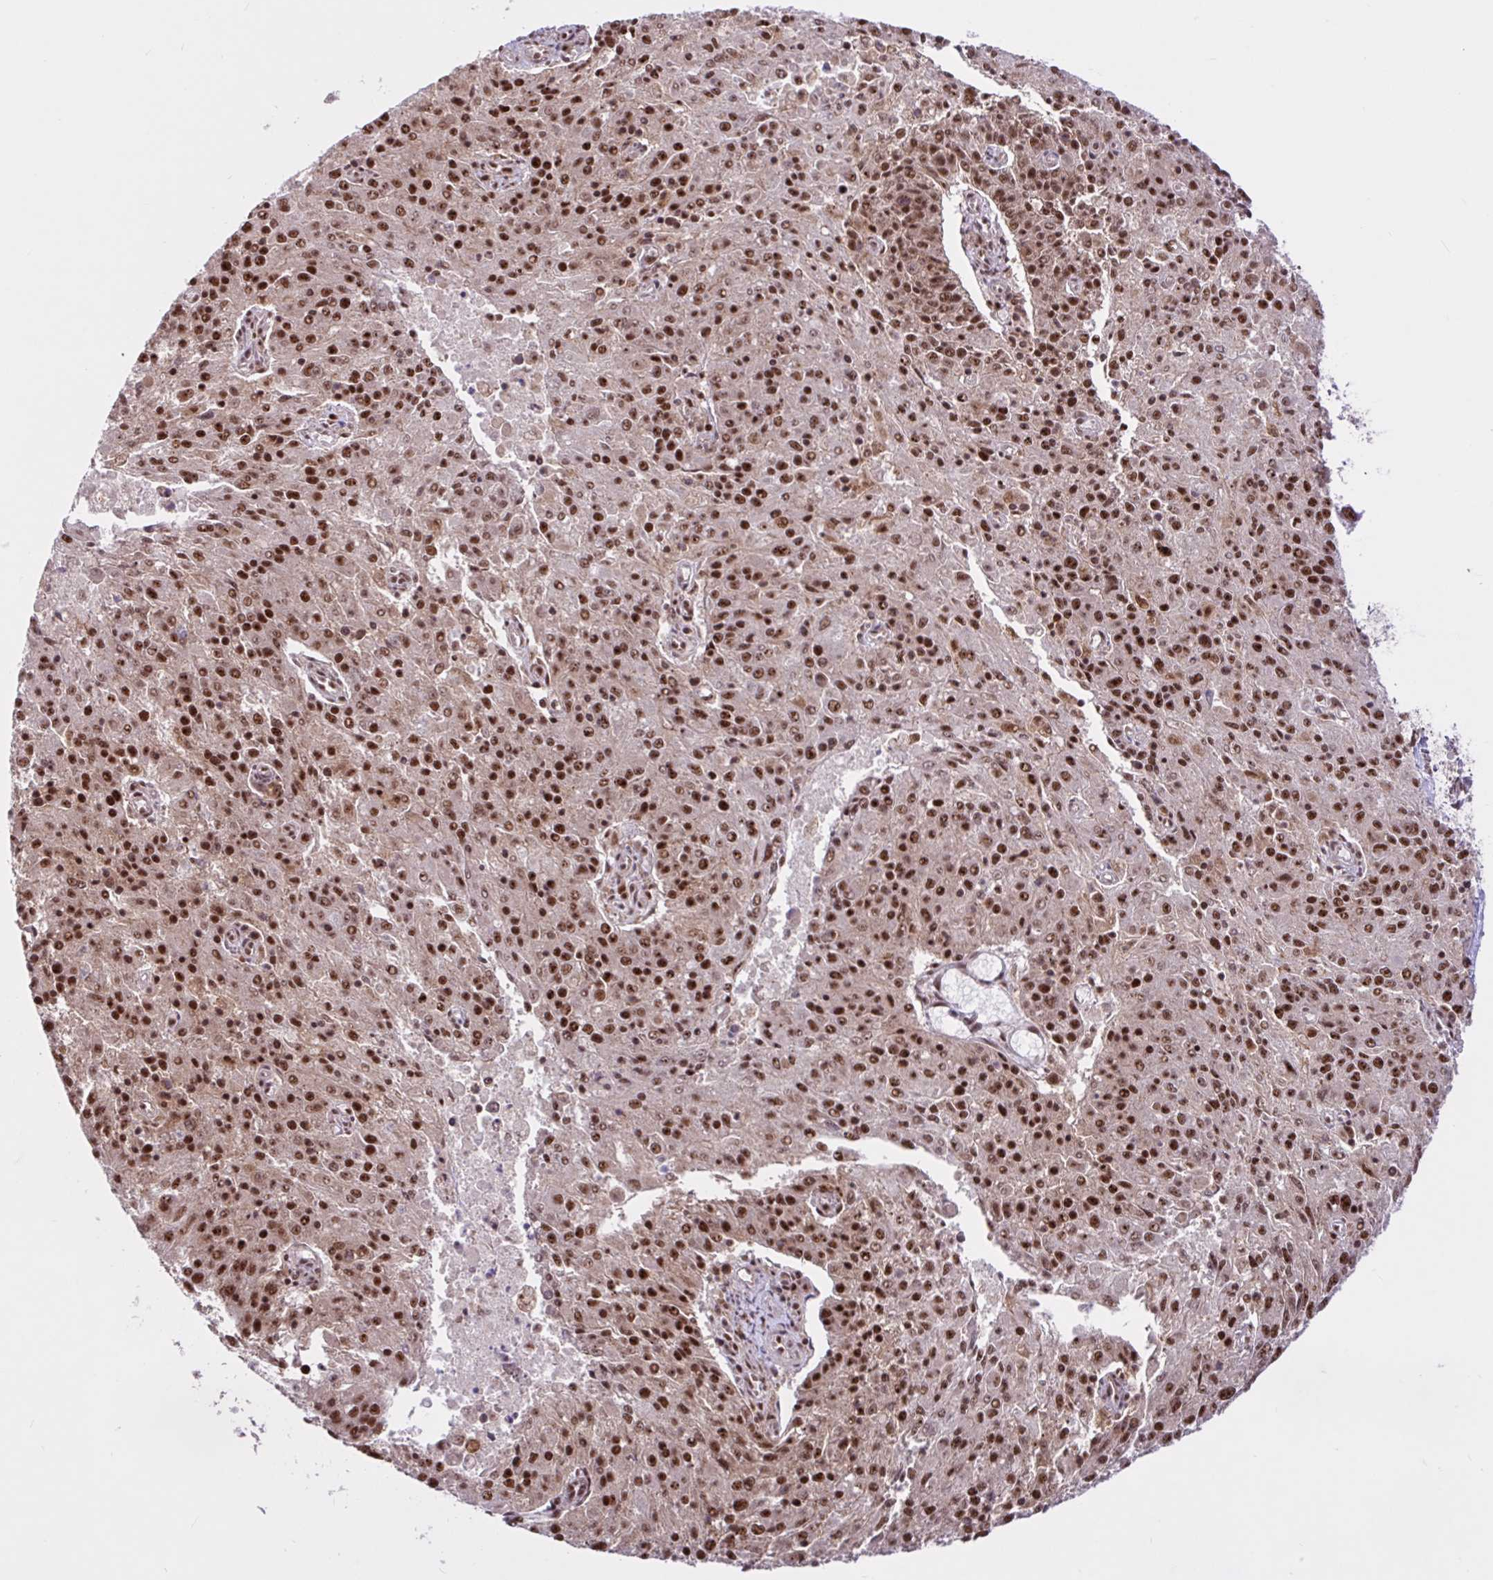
{"staining": {"intensity": "moderate", "quantity": ">75%", "location": "nuclear"}, "tissue": "endometrial cancer", "cell_type": "Tumor cells", "image_type": "cancer", "snomed": [{"axis": "morphology", "description": "Adenocarcinoma, NOS"}, {"axis": "topography", "description": "Endometrium"}], "caption": "Adenocarcinoma (endometrial) stained with DAB immunohistochemistry reveals medium levels of moderate nuclear staining in about >75% of tumor cells.", "gene": "CCDC12", "patient": {"sex": "female", "age": 82}}